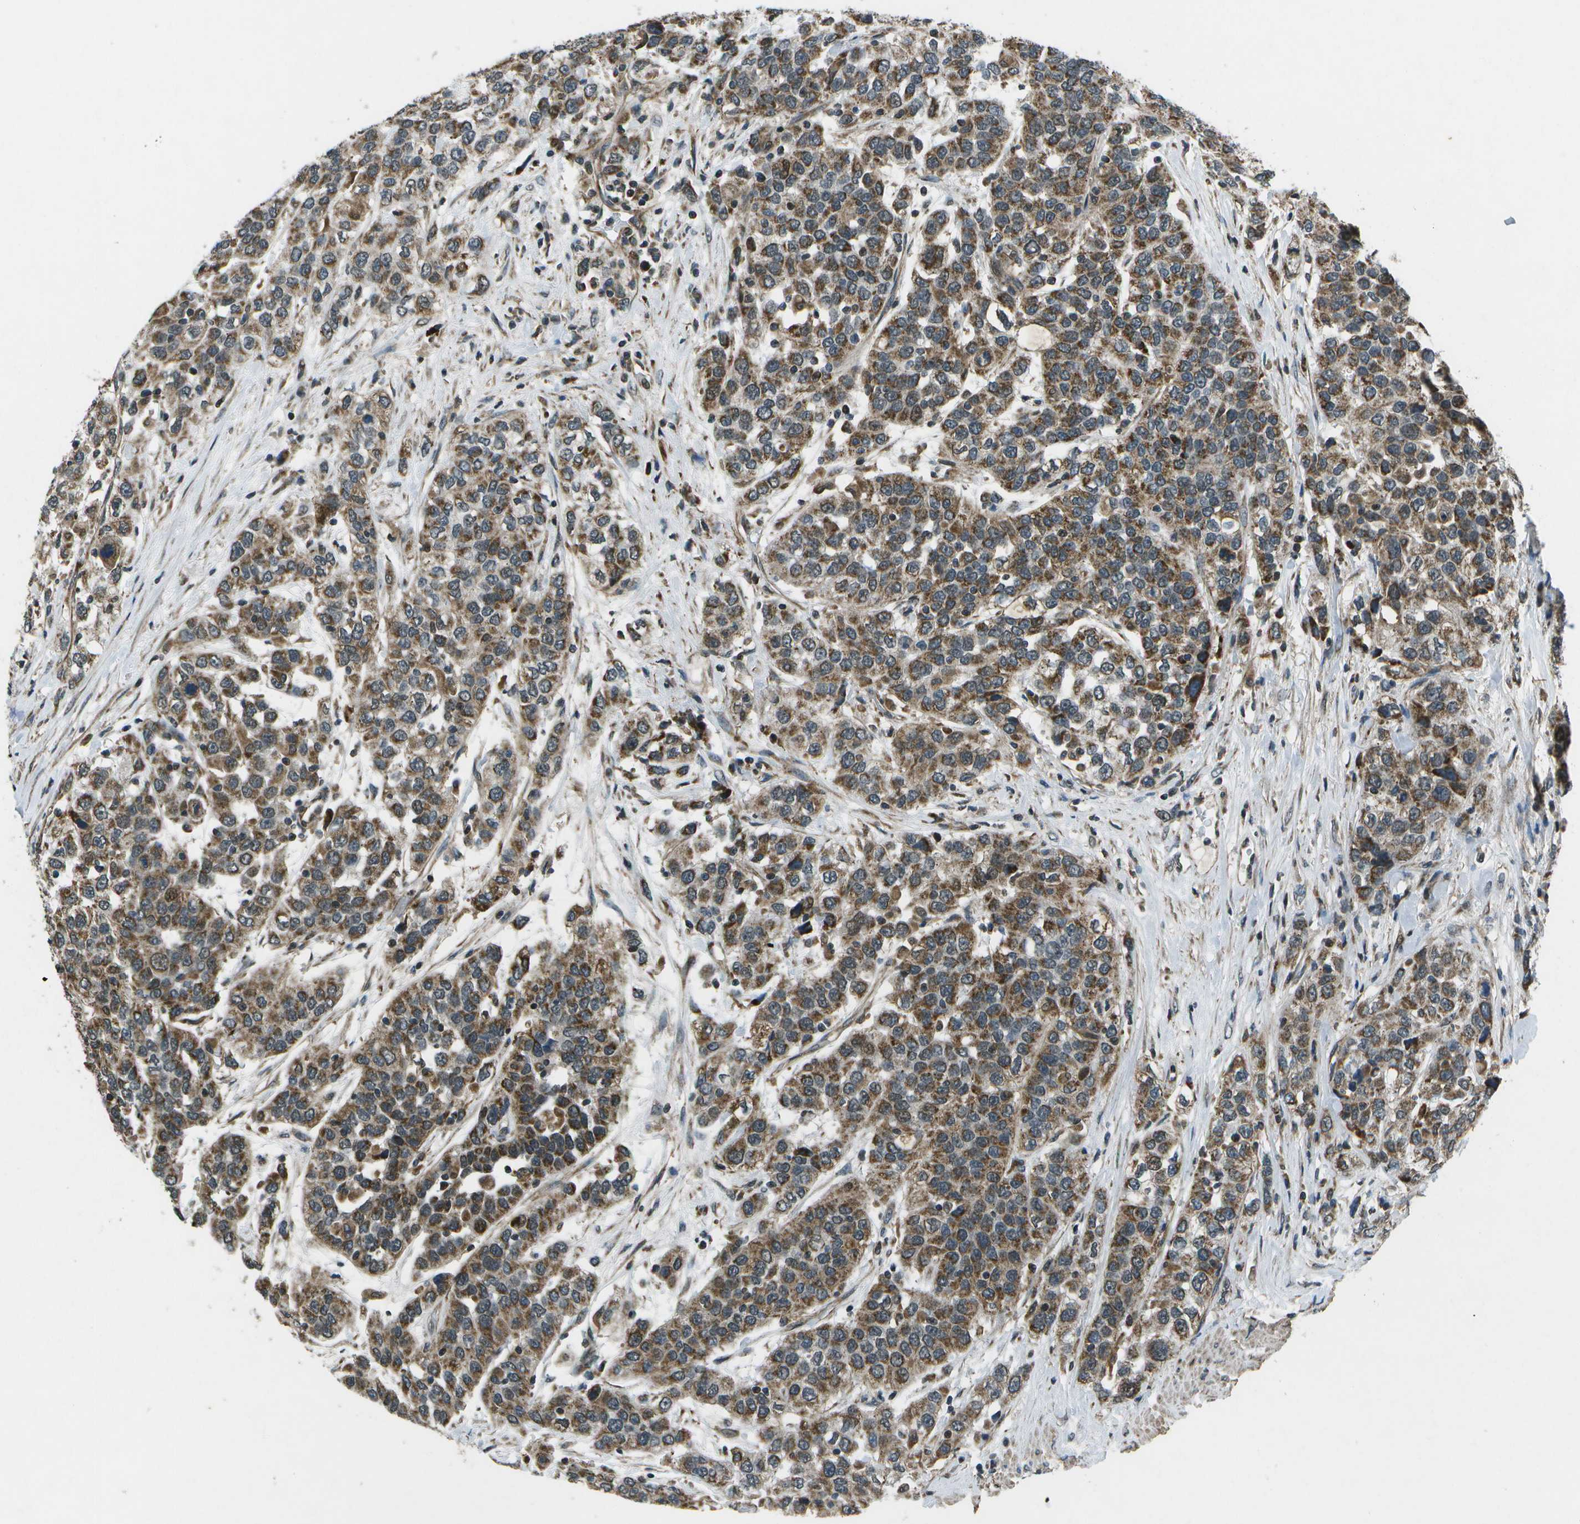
{"staining": {"intensity": "moderate", "quantity": ">75%", "location": "cytoplasmic/membranous"}, "tissue": "urothelial cancer", "cell_type": "Tumor cells", "image_type": "cancer", "snomed": [{"axis": "morphology", "description": "Urothelial carcinoma, High grade"}, {"axis": "topography", "description": "Urinary bladder"}], "caption": "Urothelial carcinoma (high-grade) was stained to show a protein in brown. There is medium levels of moderate cytoplasmic/membranous expression in about >75% of tumor cells.", "gene": "EIF2AK1", "patient": {"sex": "female", "age": 80}}